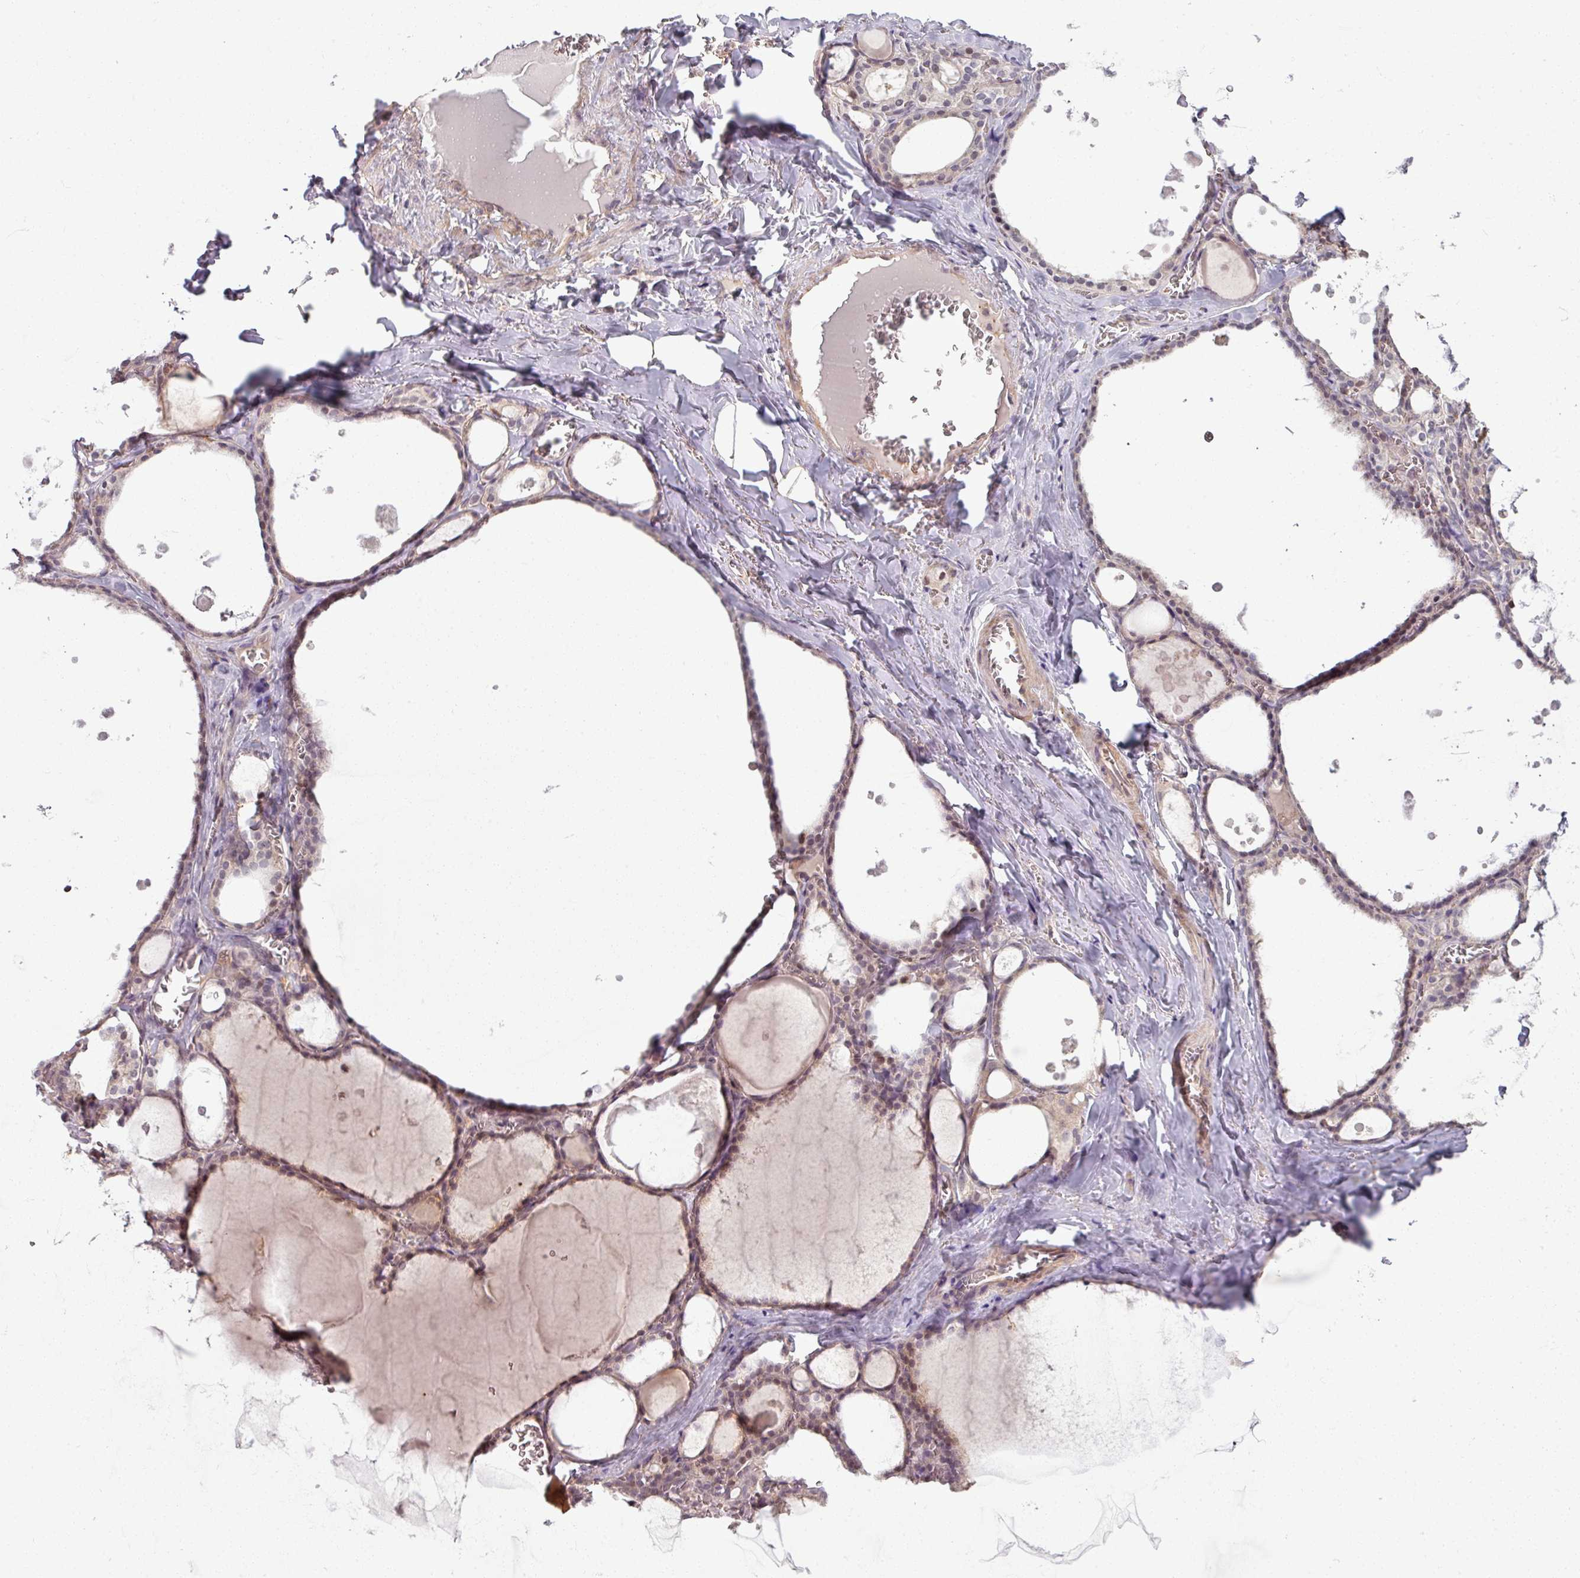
{"staining": {"intensity": "weak", "quantity": "25%-75%", "location": "cytoplasmic/membranous,nuclear"}, "tissue": "thyroid gland", "cell_type": "Glandular cells", "image_type": "normal", "snomed": [{"axis": "morphology", "description": "Normal tissue, NOS"}, {"axis": "topography", "description": "Thyroid gland"}], "caption": "Protein expression analysis of normal thyroid gland displays weak cytoplasmic/membranous,nuclear staining in approximately 25%-75% of glandular cells.", "gene": "TUSC3", "patient": {"sex": "male", "age": 56}}